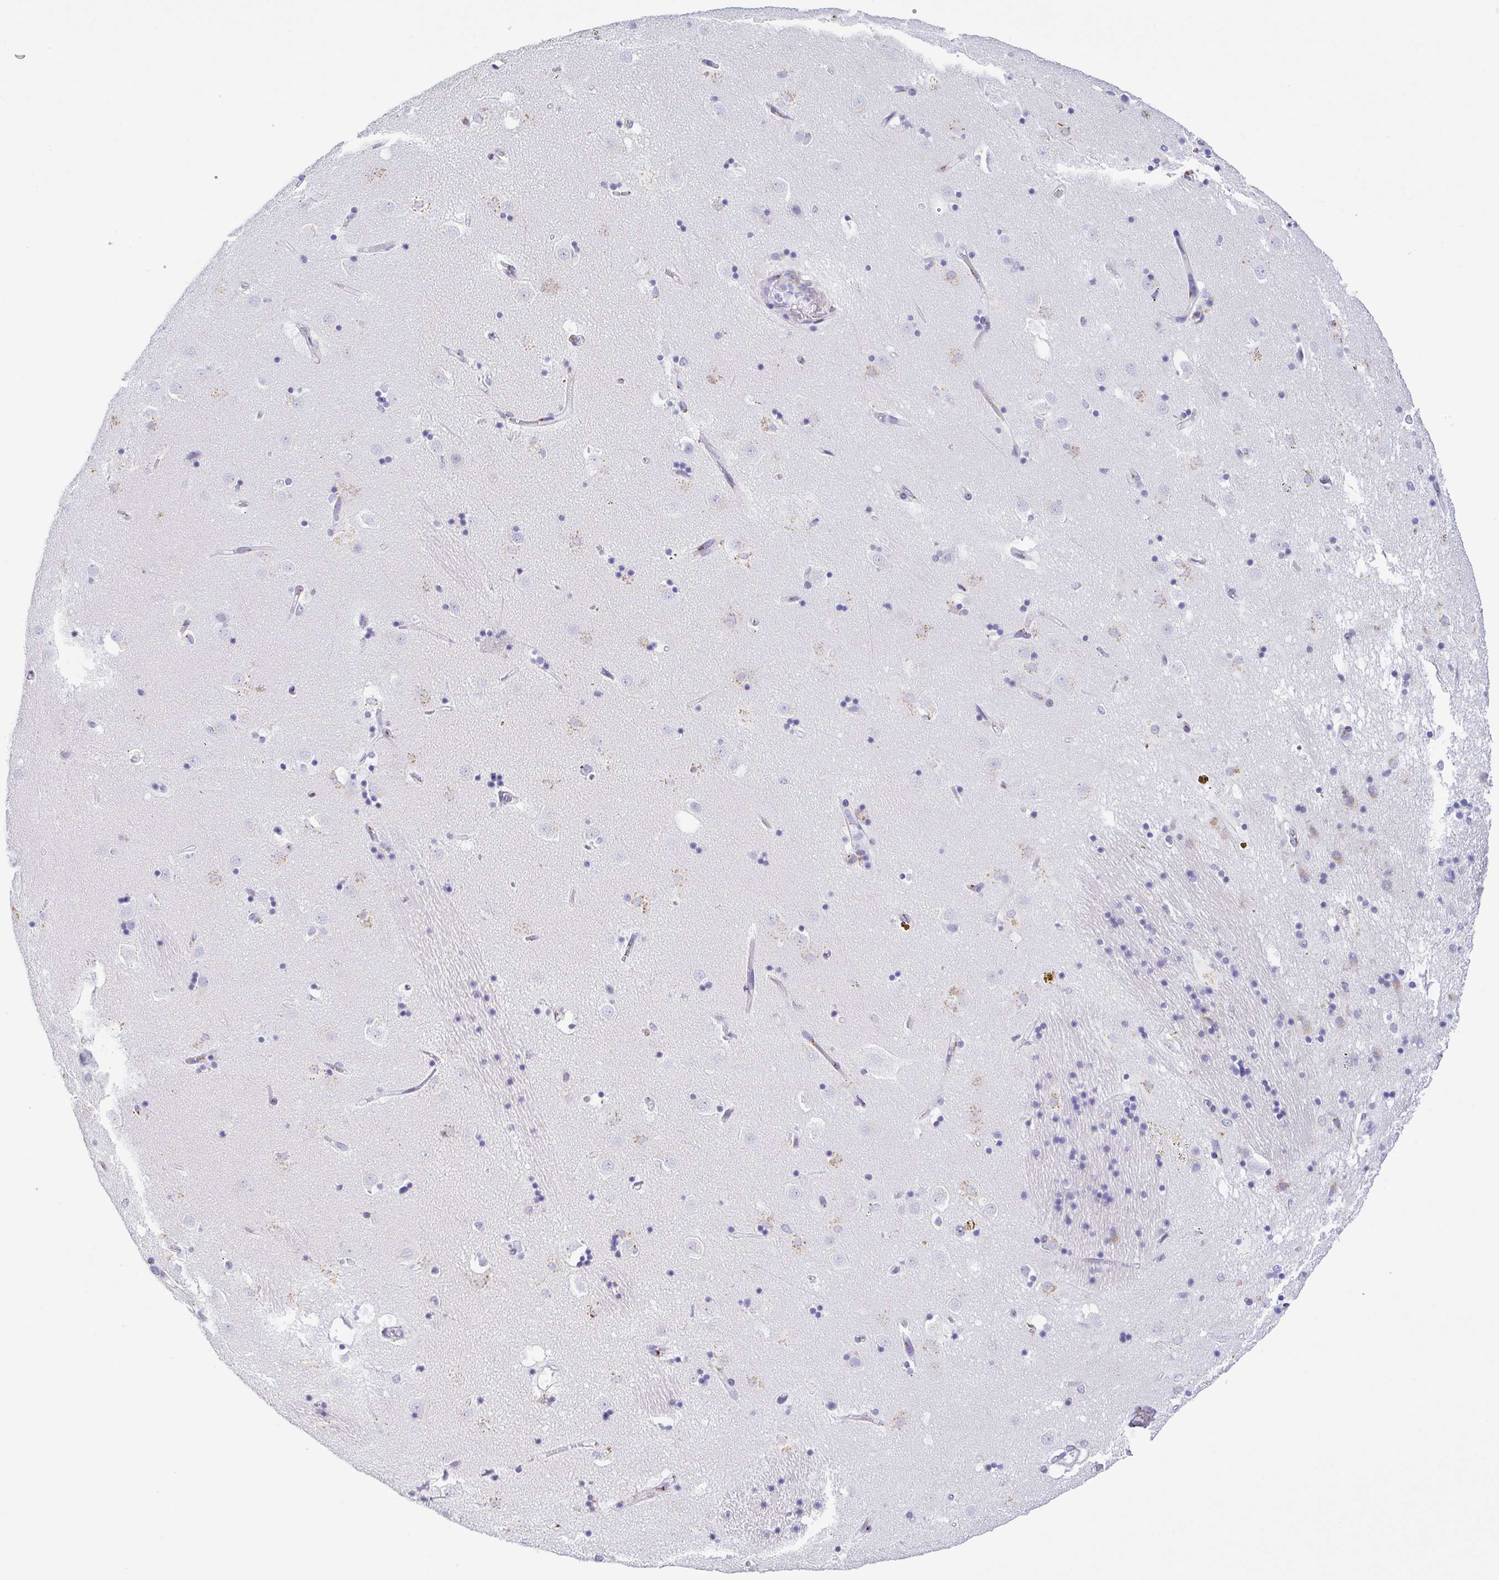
{"staining": {"intensity": "negative", "quantity": "none", "location": "none"}, "tissue": "caudate", "cell_type": "Glial cells", "image_type": "normal", "snomed": [{"axis": "morphology", "description": "Normal tissue, NOS"}, {"axis": "topography", "description": "Lateral ventricle wall"}], "caption": "Micrograph shows no significant protein staining in glial cells of normal caudate.", "gene": "SULT1B1", "patient": {"sex": "male", "age": 58}}